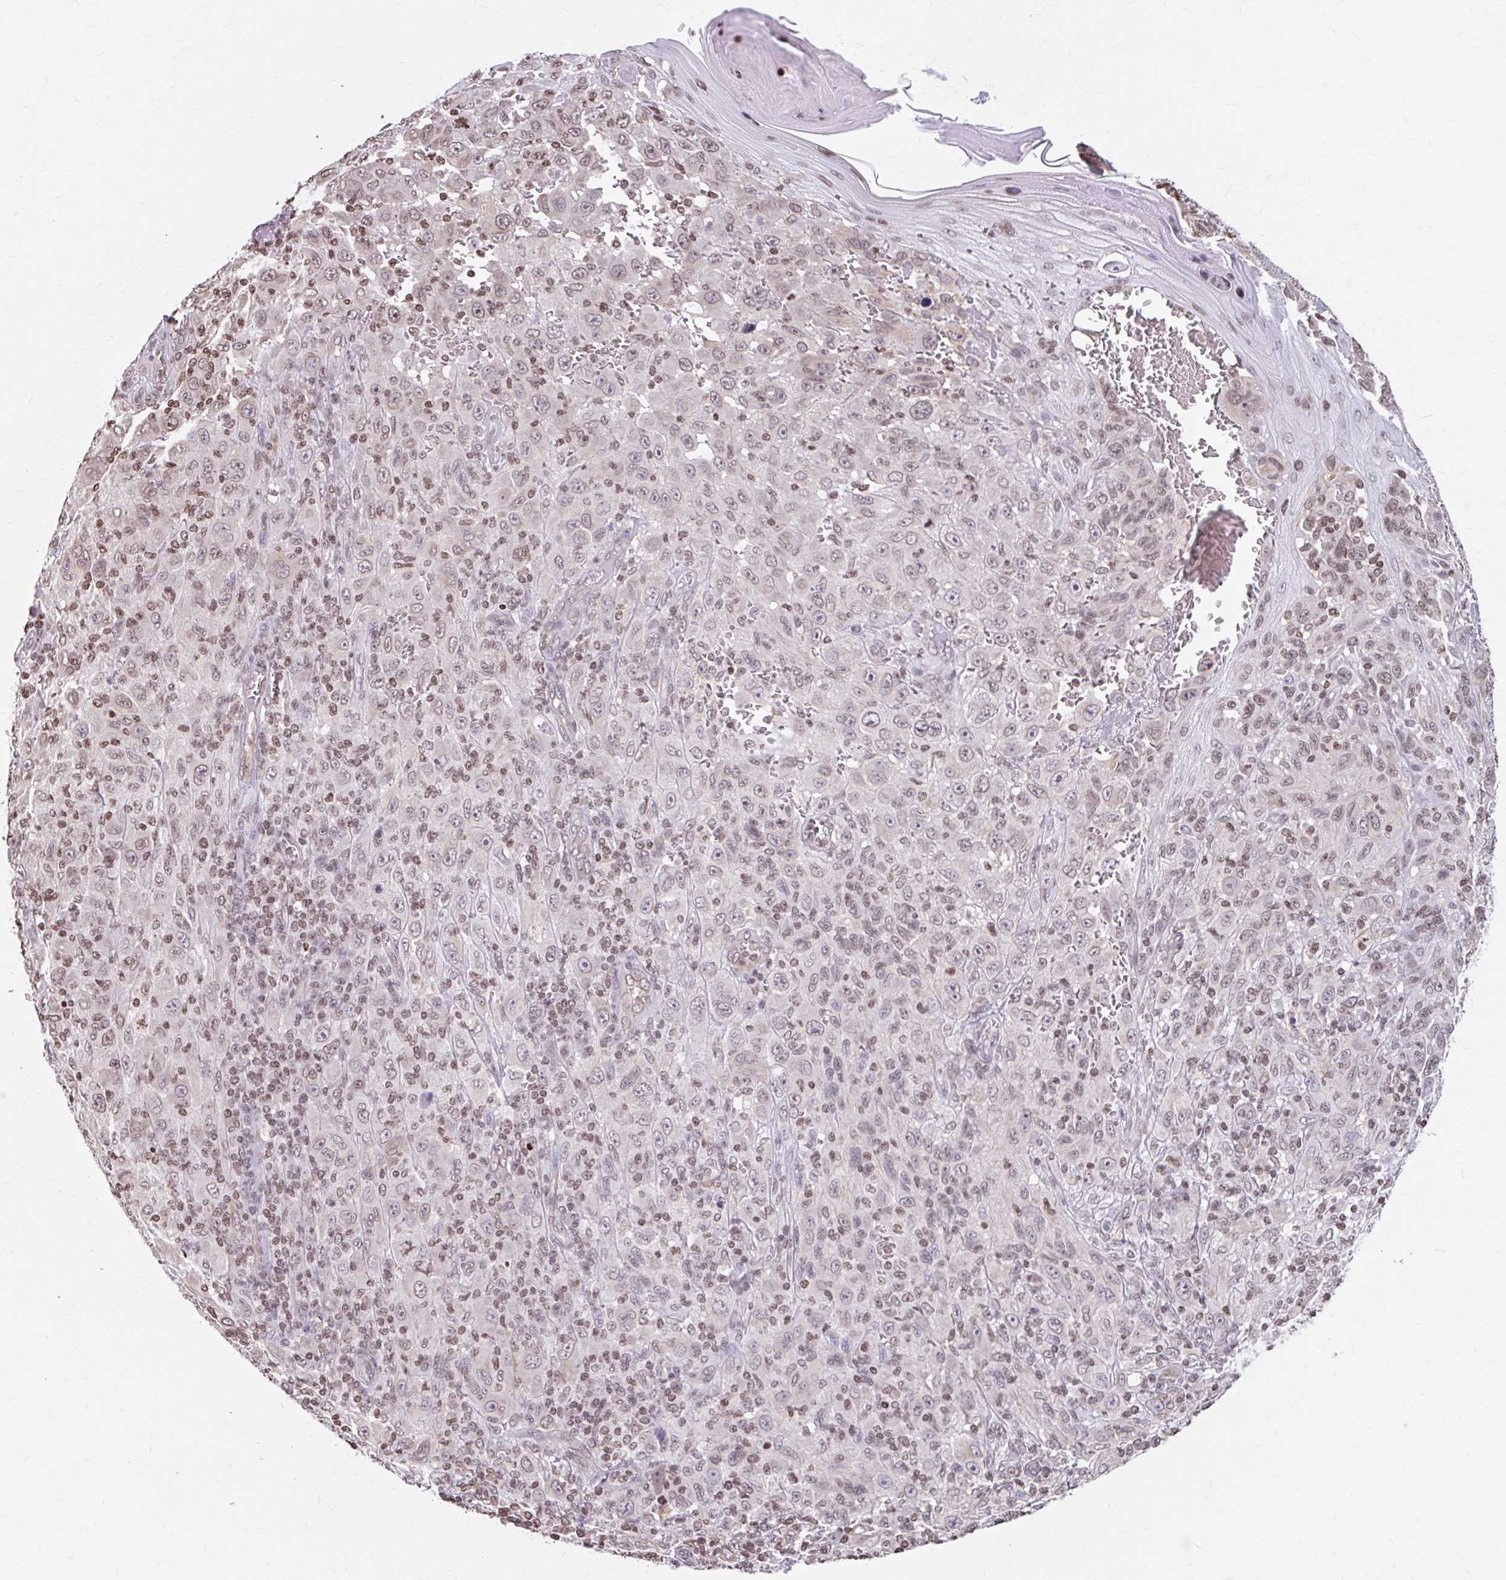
{"staining": {"intensity": "moderate", "quantity": "25%-75%", "location": "nuclear"}, "tissue": "melanoma", "cell_type": "Tumor cells", "image_type": "cancer", "snomed": [{"axis": "morphology", "description": "Malignant melanoma, NOS"}, {"axis": "topography", "description": "Skin"}], "caption": "Melanoma was stained to show a protein in brown. There is medium levels of moderate nuclear positivity in about 25%-75% of tumor cells.", "gene": "ORC3", "patient": {"sex": "female", "age": 91}}